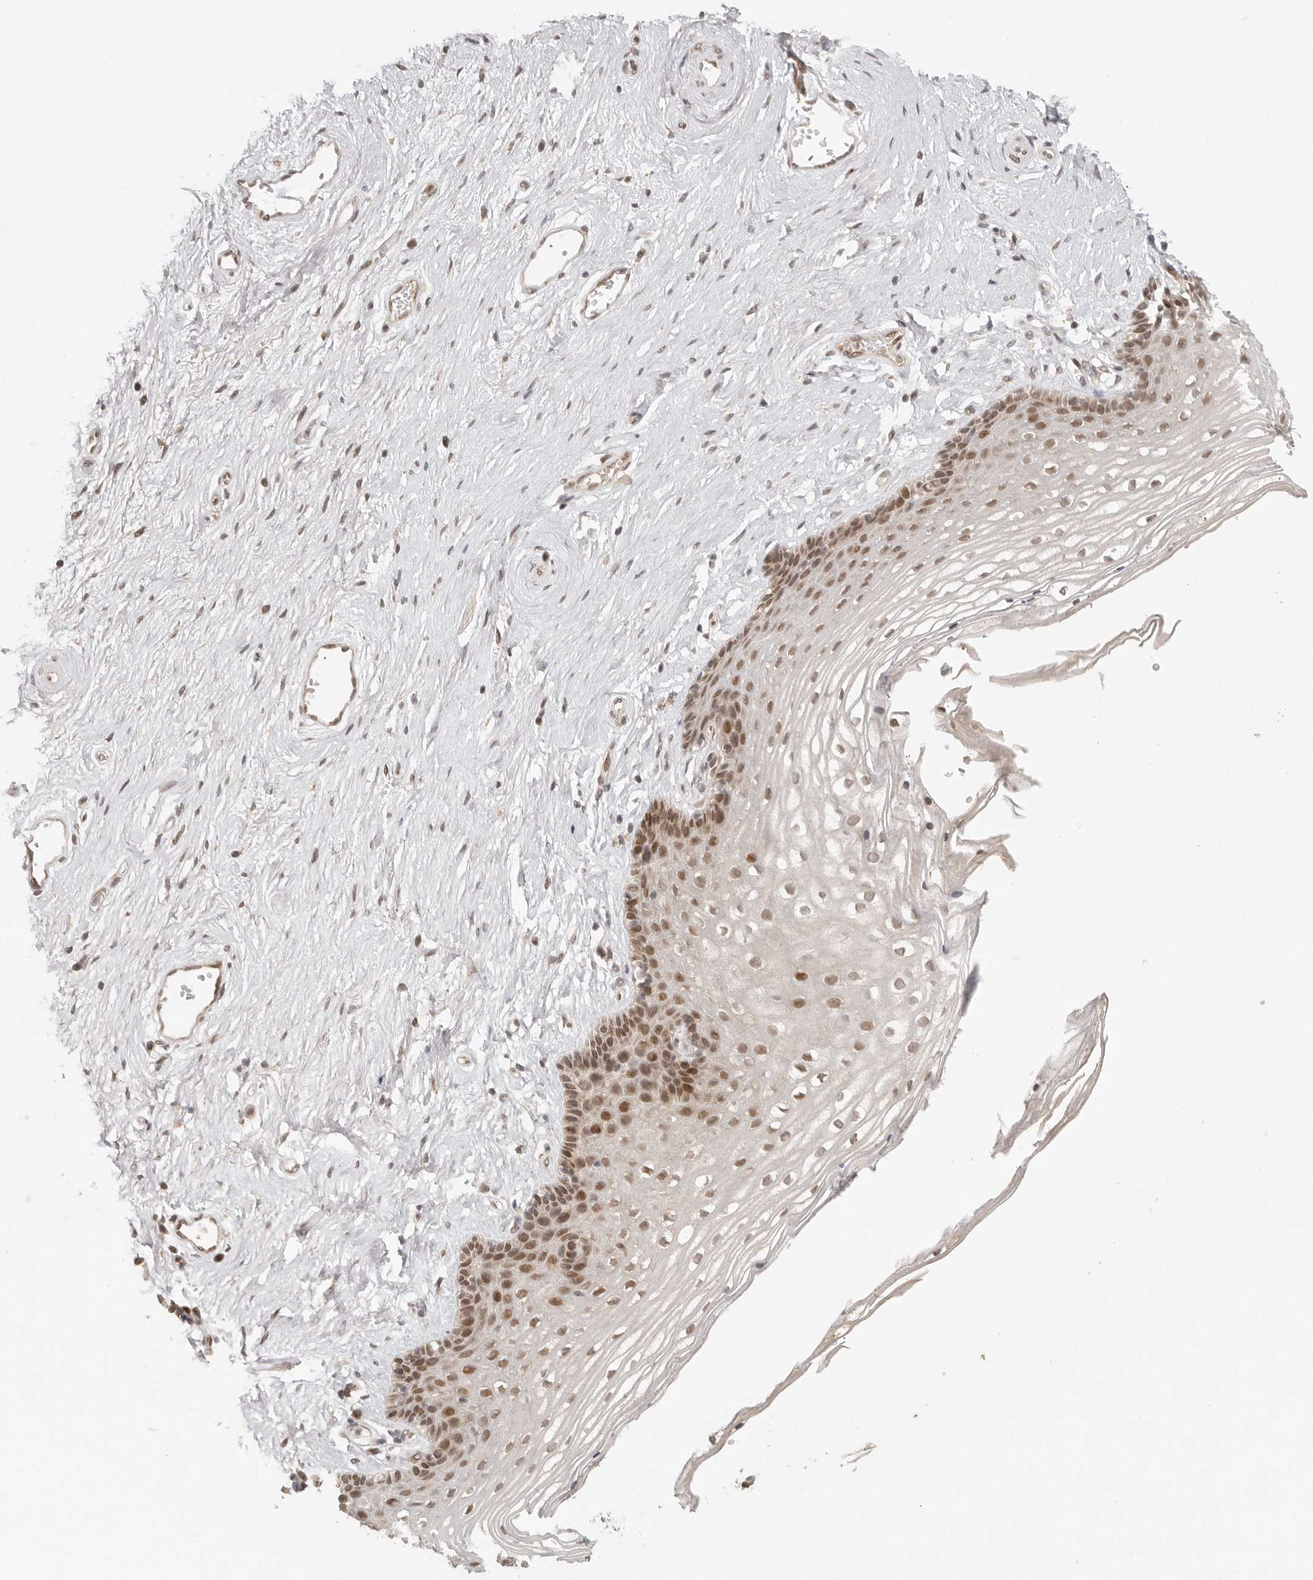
{"staining": {"intensity": "moderate", "quantity": ">75%", "location": "cytoplasmic/membranous,nuclear"}, "tissue": "vagina", "cell_type": "Squamous epithelial cells", "image_type": "normal", "snomed": [{"axis": "morphology", "description": "Normal tissue, NOS"}, {"axis": "topography", "description": "Vagina"}], "caption": "Approximately >75% of squamous epithelial cells in benign vagina show moderate cytoplasmic/membranous,nuclear protein positivity as visualized by brown immunohistochemical staining.", "gene": "LRRC75A", "patient": {"sex": "female", "age": 46}}